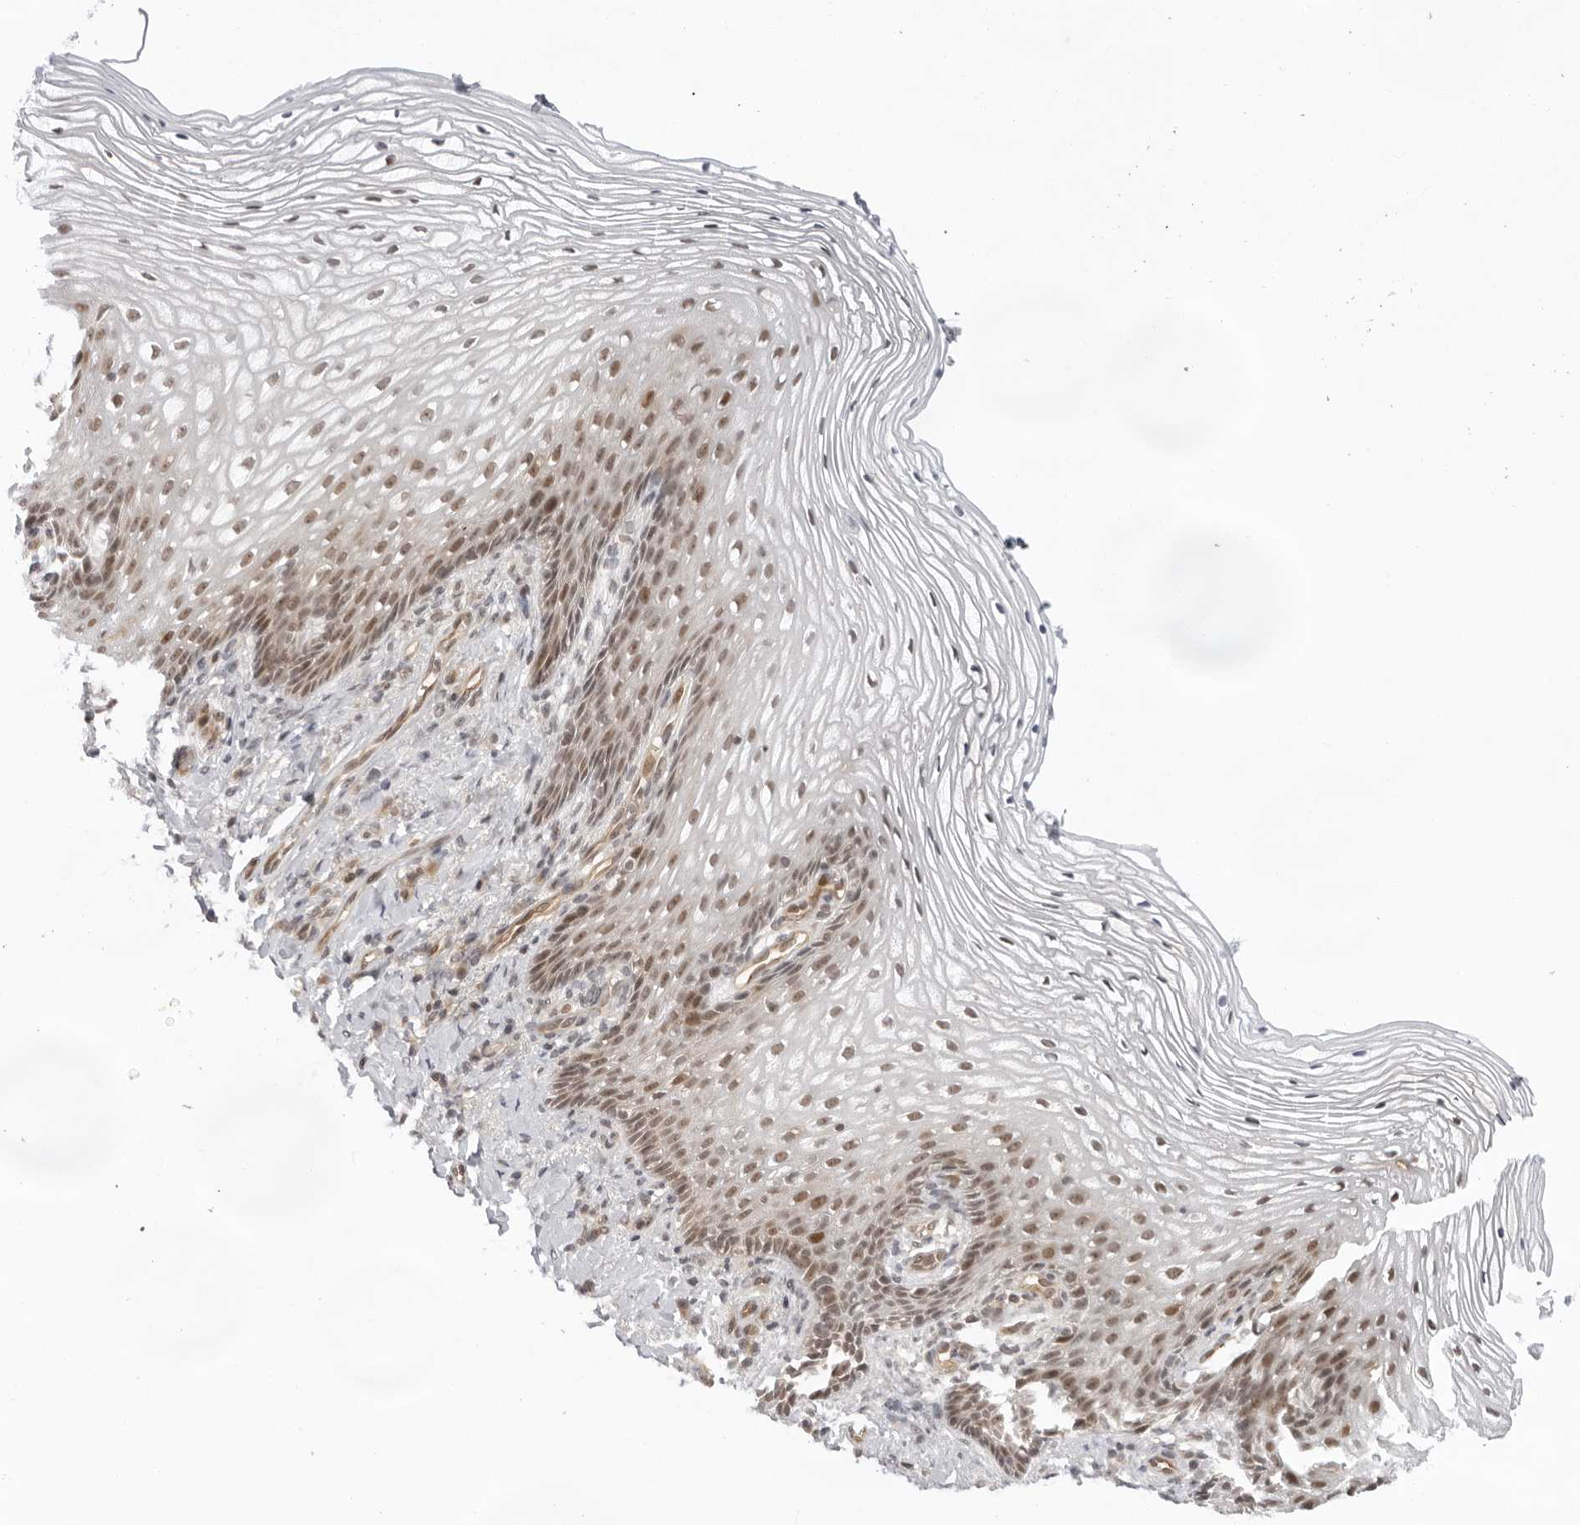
{"staining": {"intensity": "moderate", "quantity": "25%-75%", "location": "nuclear"}, "tissue": "vagina", "cell_type": "Squamous epithelial cells", "image_type": "normal", "snomed": [{"axis": "morphology", "description": "Normal tissue, NOS"}, {"axis": "topography", "description": "Vagina"}], "caption": "IHC staining of unremarkable vagina, which reveals medium levels of moderate nuclear positivity in approximately 25%-75% of squamous epithelial cells indicating moderate nuclear protein expression. The staining was performed using DAB (3,3'-diaminobenzidine) (brown) for protein detection and nuclei were counterstained in hematoxylin (blue).", "gene": "ITGB3BP", "patient": {"sex": "female", "age": 60}}